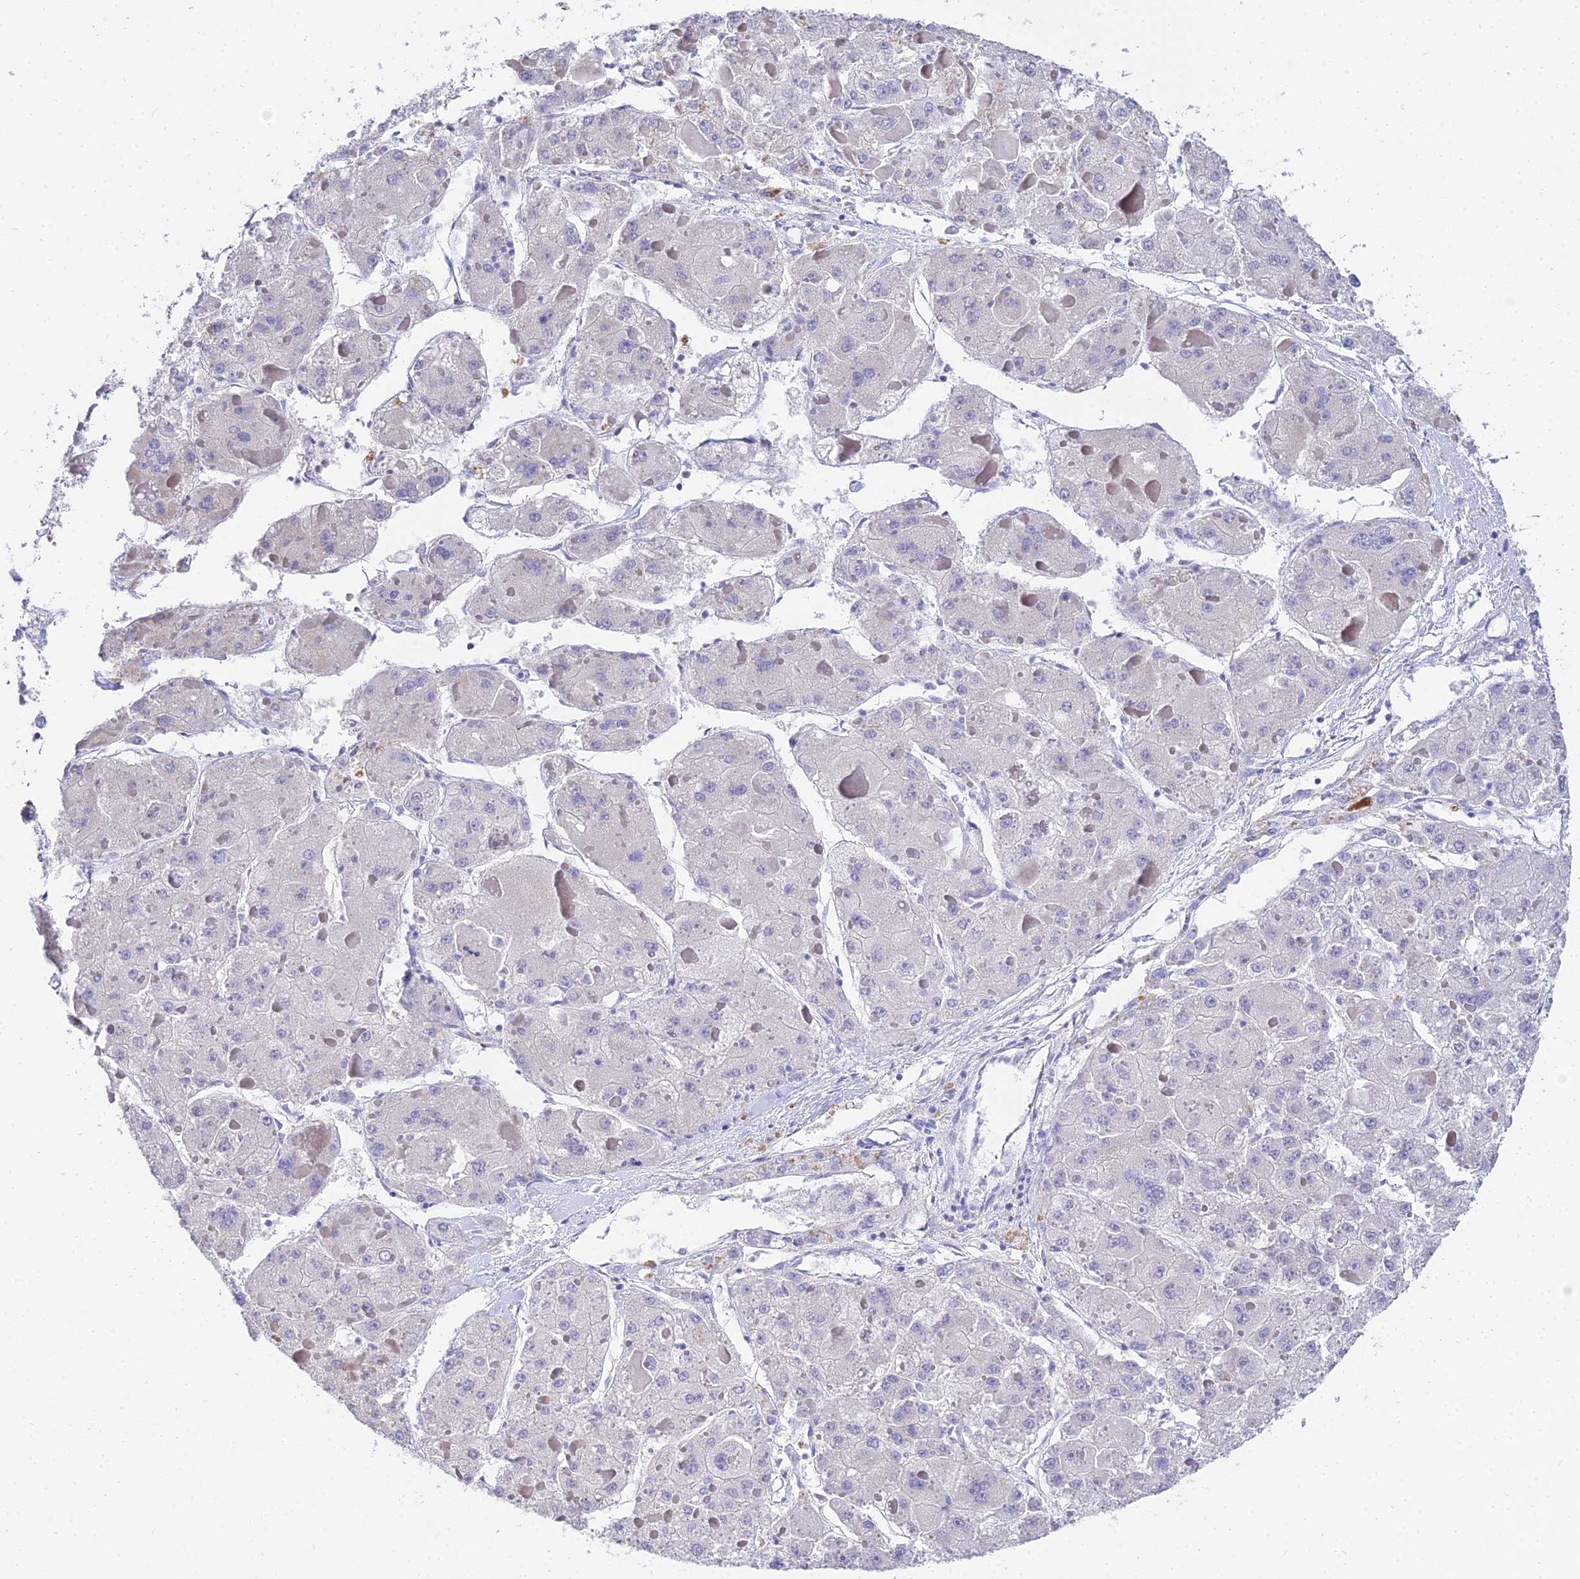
{"staining": {"intensity": "negative", "quantity": "none", "location": "none"}, "tissue": "liver cancer", "cell_type": "Tumor cells", "image_type": "cancer", "snomed": [{"axis": "morphology", "description": "Carcinoma, Hepatocellular, NOS"}, {"axis": "topography", "description": "Liver"}], "caption": "A high-resolution micrograph shows IHC staining of liver hepatocellular carcinoma, which shows no significant staining in tumor cells.", "gene": "VWC2L", "patient": {"sex": "female", "age": 73}}